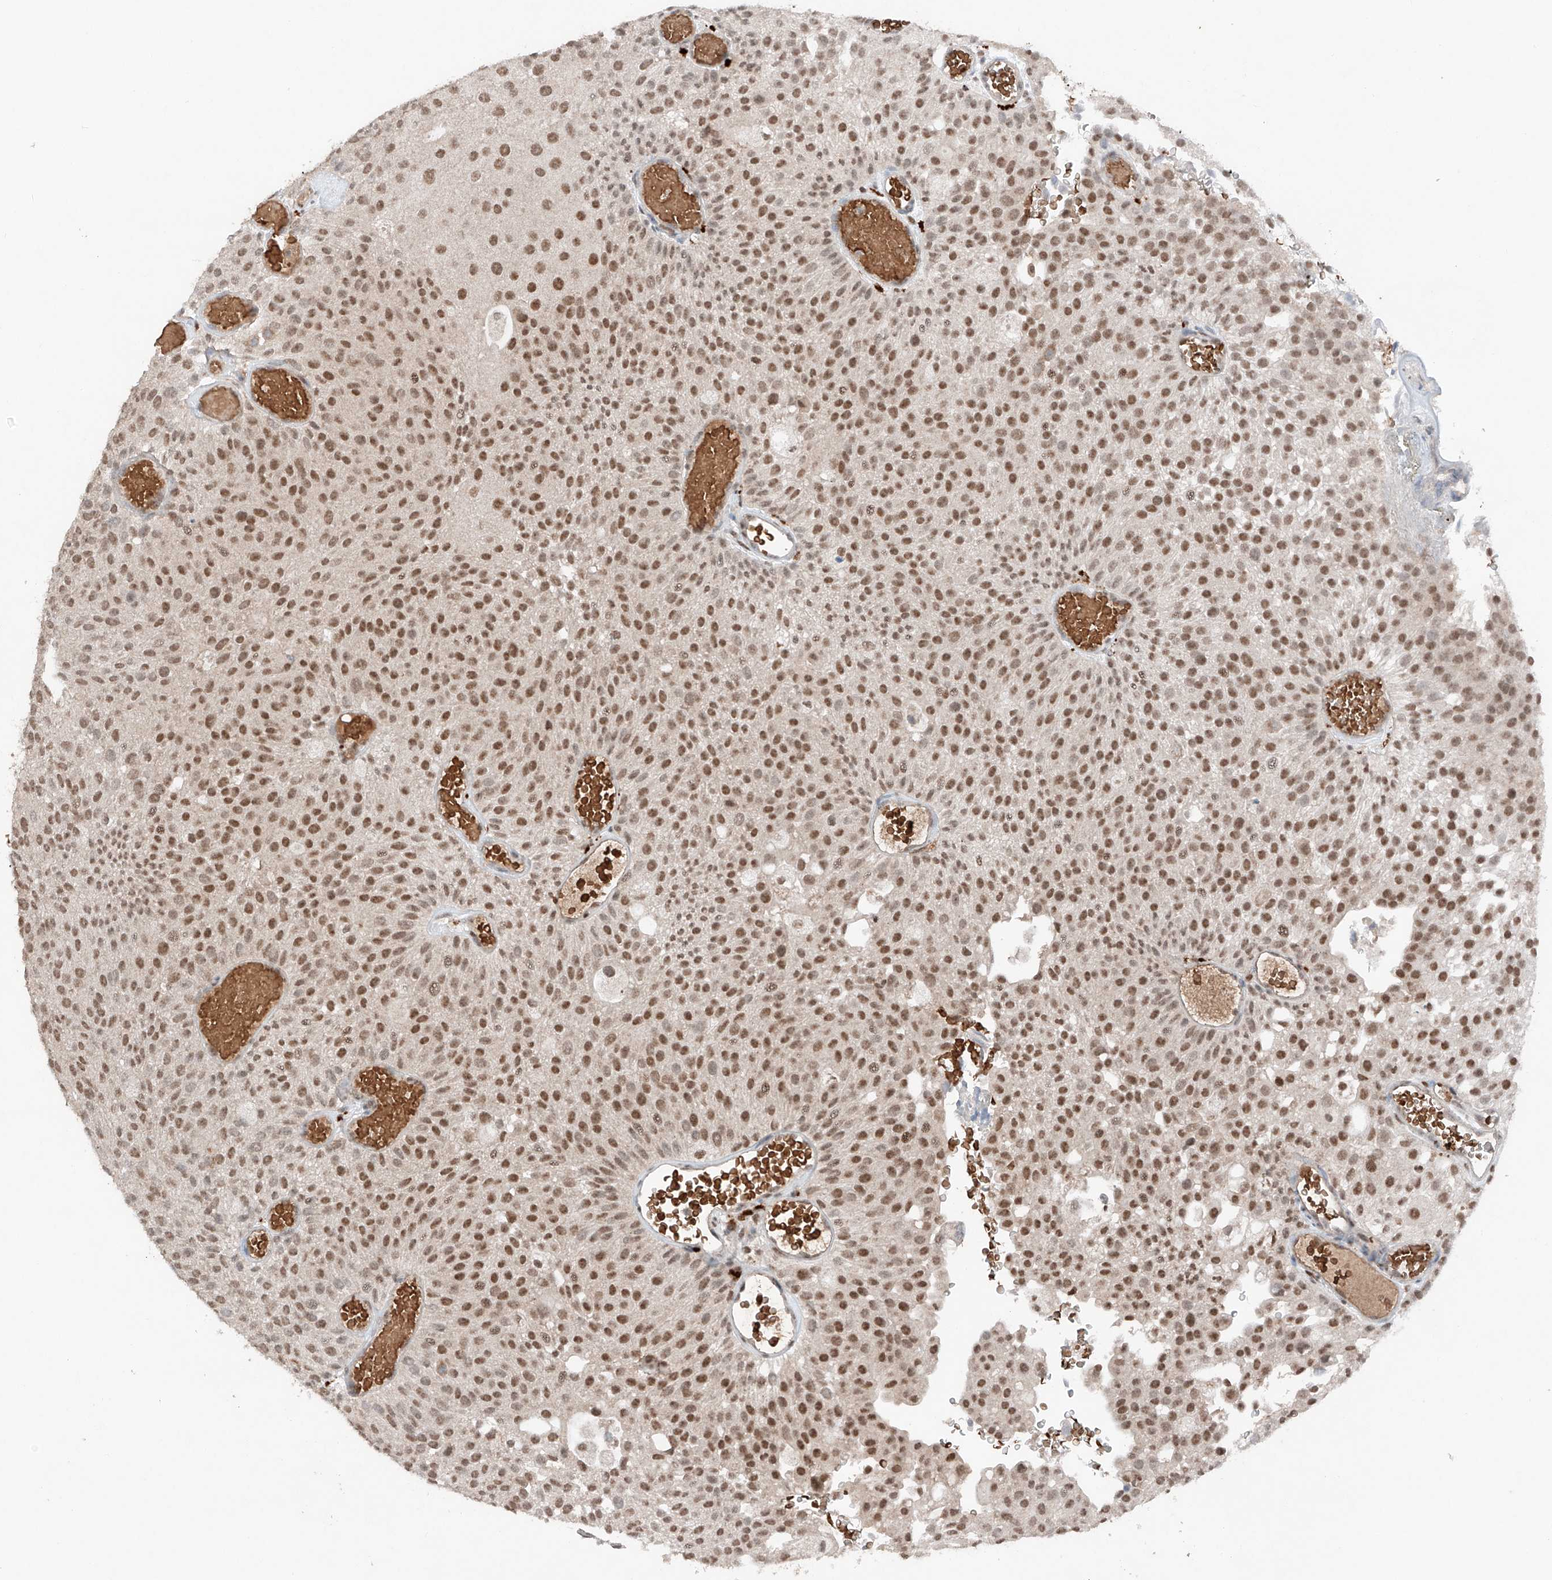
{"staining": {"intensity": "moderate", "quantity": ">75%", "location": "nuclear"}, "tissue": "urothelial cancer", "cell_type": "Tumor cells", "image_type": "cancer", "snomed": [{"axis": "morphology", "description": "Urothelial carcinoma, Low grade"}, {"axis": "topography", "description": "Urinary bladder"}], "caption": "Low-grade urothelial carcinoma was stained to show a protein in brown. There is medium levels of moderate nuclear expression in approximately >75% of tumor cells. The staining was performed using DAB, with brown indicating positive protein expression. Nuclei are stained blue with hematoxylin.", "gene": "TBX4", "patient": {"sex": "male", "age": 78}}